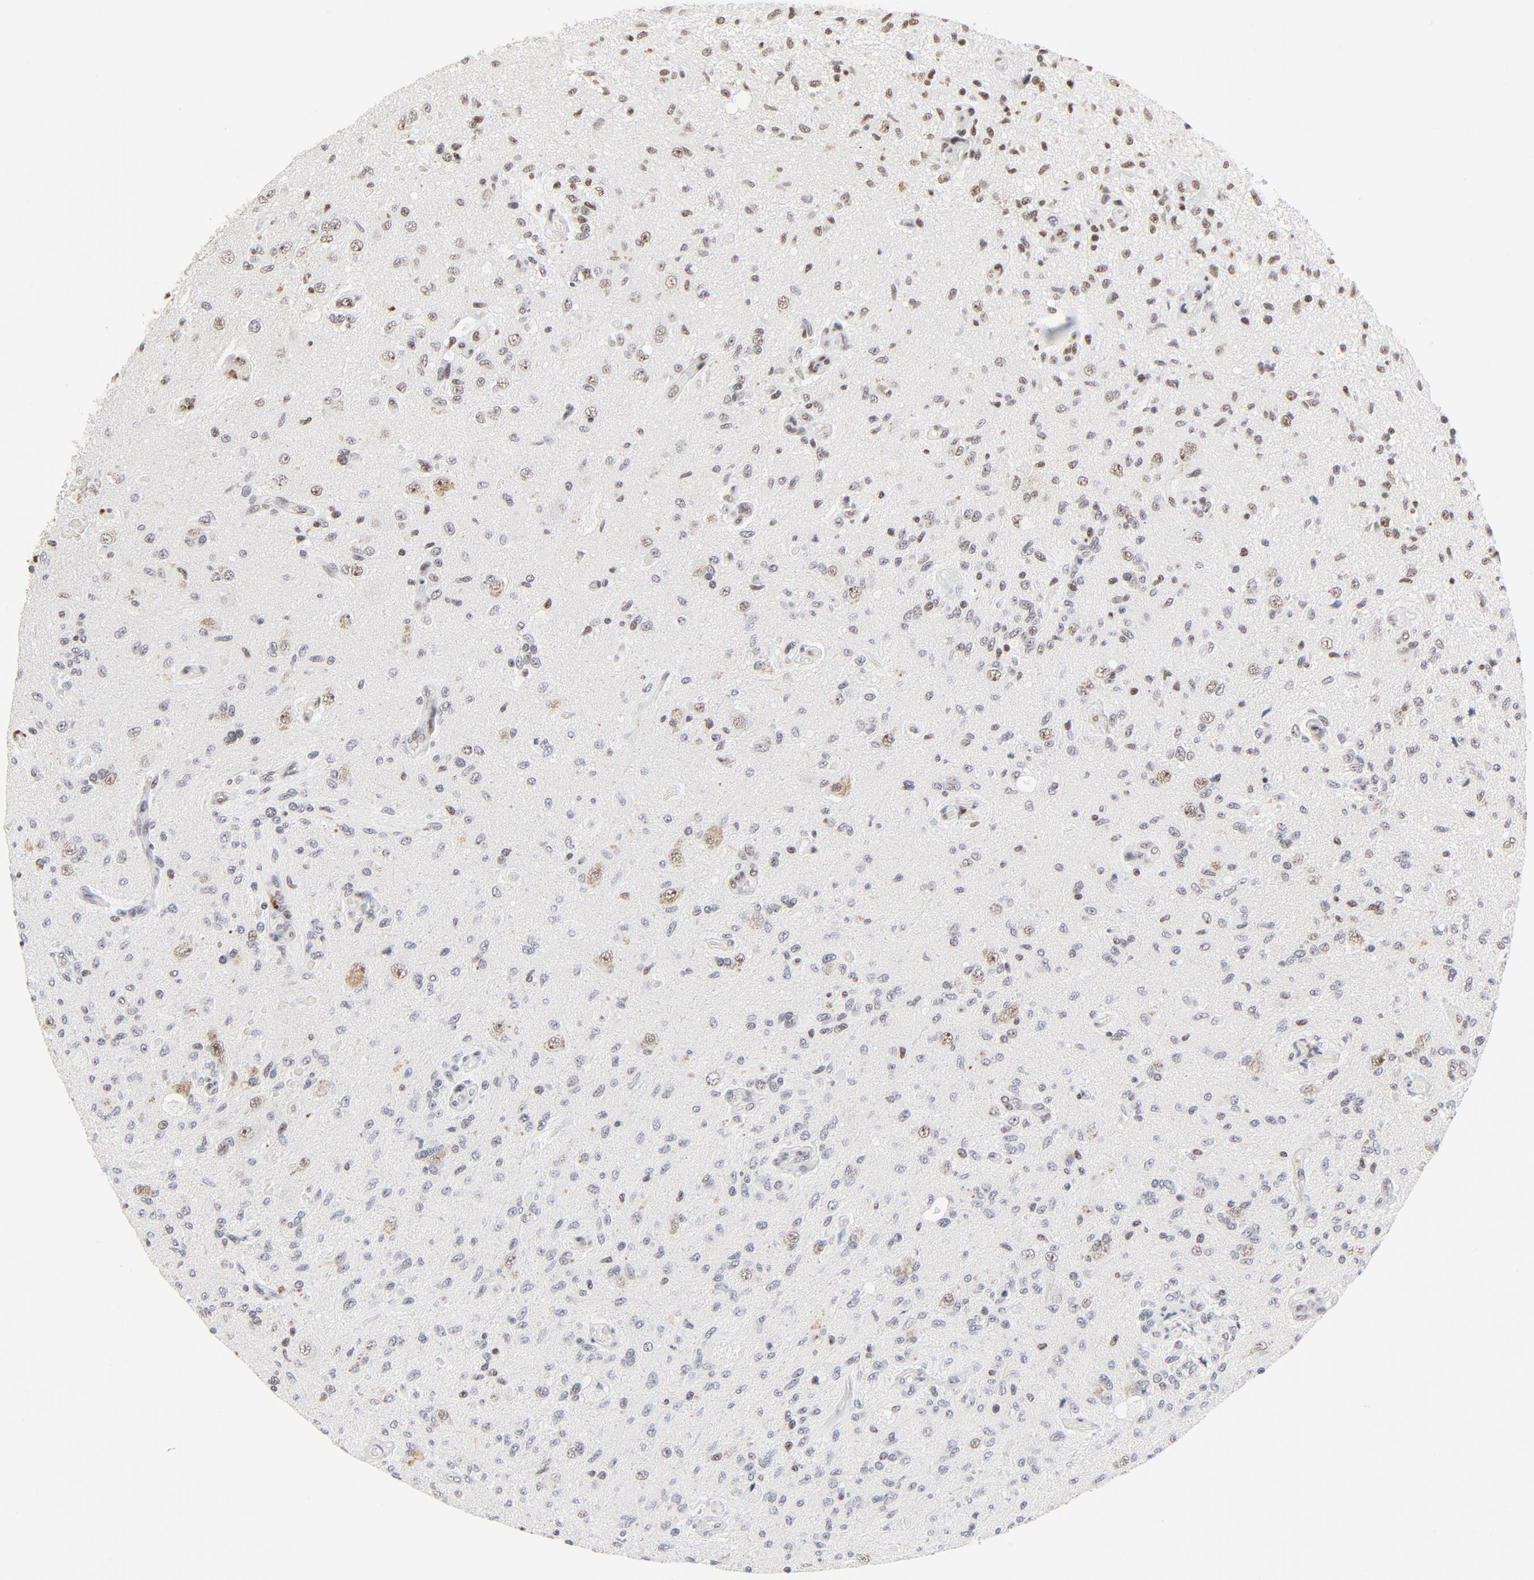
{"staining": {"intensity": "moderate", "quantity": ">75%", "location": "nuclear"}, "tissue": "glioma", "cell_type": "Tumor cells", "image_type": "cancer", "snomed": [{"axis": "morphology", "description": "Normal tissue, NOS"}, {"axis": "morphology", "description": "Glioma, malignant, High grade"}, {"axis": "topography", "description": "Cerebral cortex"}], "caption": "The photomicrograph exhibits staining of glioma, revealing moderate nuclear protein positivity (brown color) within tumor cells.", "gene": "GTF2H1", "patient": {"sex": "male", "age": 77}}